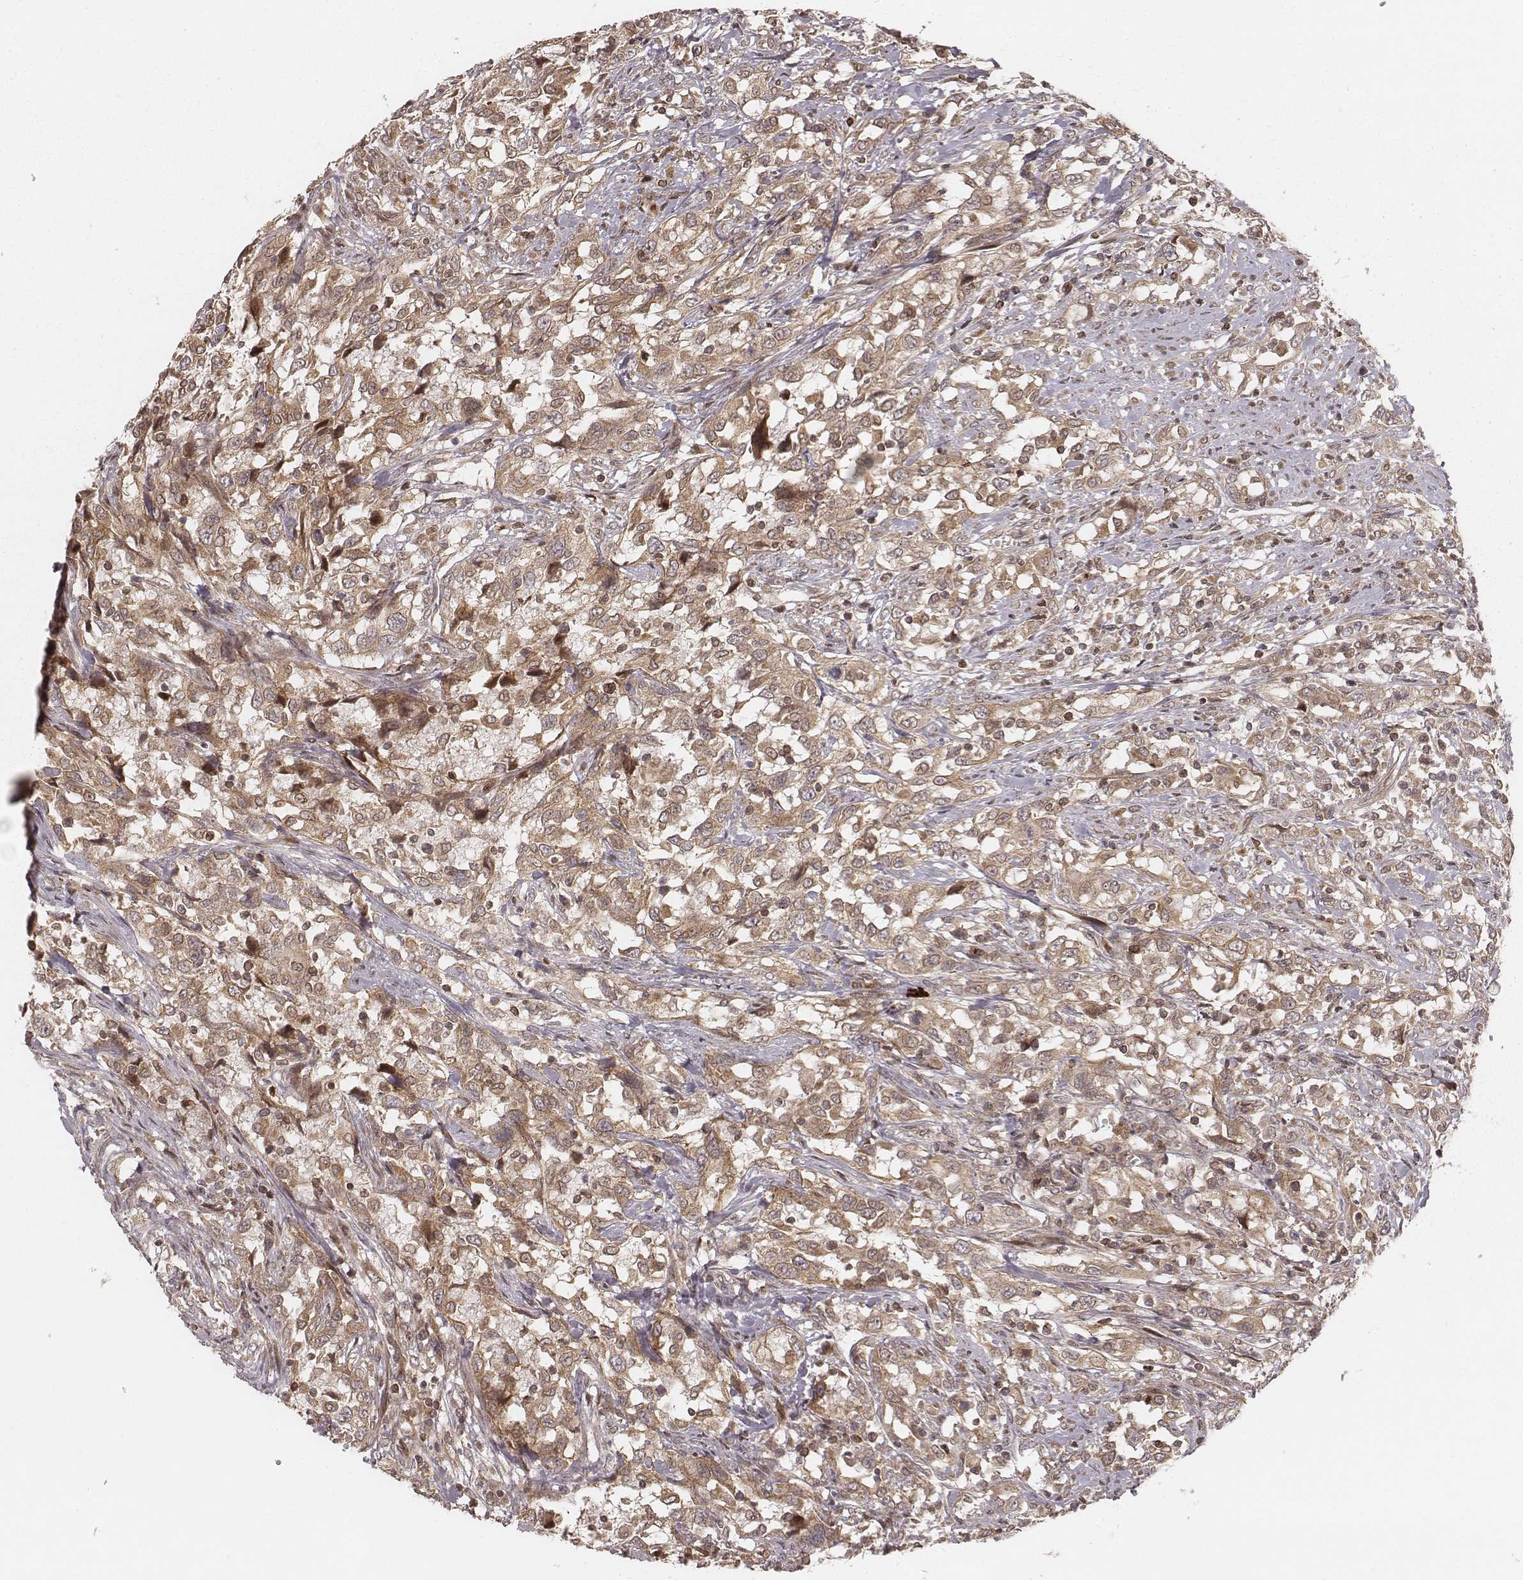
{"staining": {"intensity": "moderate", "quantity": ">75%", "location": "cytoplasmic/membranous"}, "tissue": "urothelial cancer", "cell_type": "Tumor cells", "image_type": "cancer", "snomed": [{"axis": "morphology", "description": "Urothelial carcinoma, NOS"}, {"axis": "morphology", "description": "Urothelial carcinoma, High grade"}, {"axis": "topography", "description": "Urinary bladder"}], "caption": "Human urothelial carcinoma (high-grade) stained for a protein (brown) reveals moderate cytoplasmic/membranous positive positivity in approximately >75% of tumor cells.", "gene": "MYO19", "patient": {"sex": "female", "age": 64}}